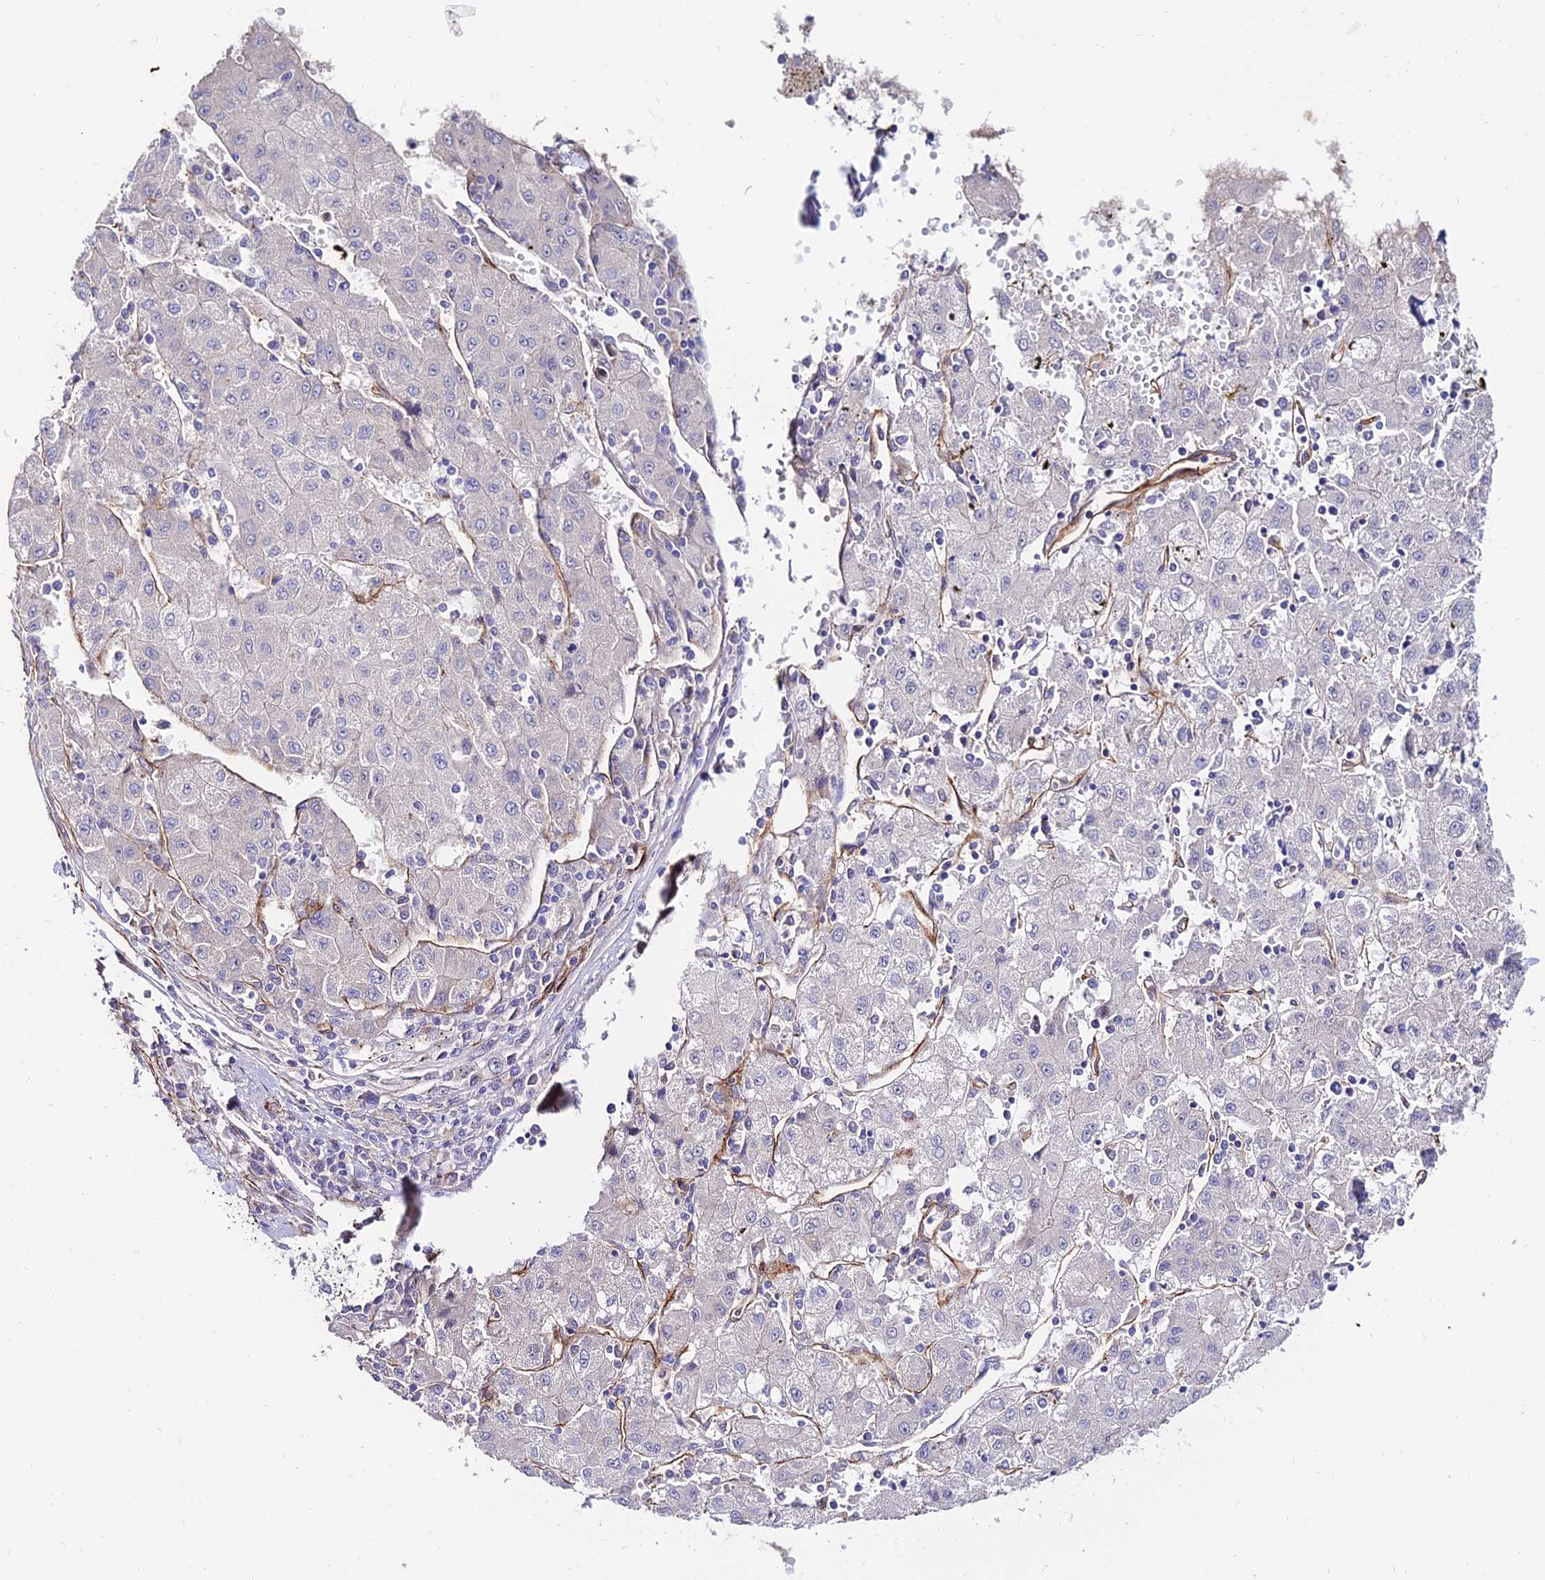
{"staining": {"intensity": "negative", "quantity": "none", "location": "none"}, "tissue": "liver cancer", "cell_type": "Tumor cells", "image_type": "cancer", "snomed": [{"axis": "morphology", "description": "Carcinoma, Hepatocellular, NOS"}, {"axis": "topography", "description": "Liver"}], "caption": "An image of hepatocellular carcinoma (liver) stained for a protein reveals no brown staining in tumor cells.", "gene": "ALDH3B2", "patient": {"sex": "male", "age": 72}}